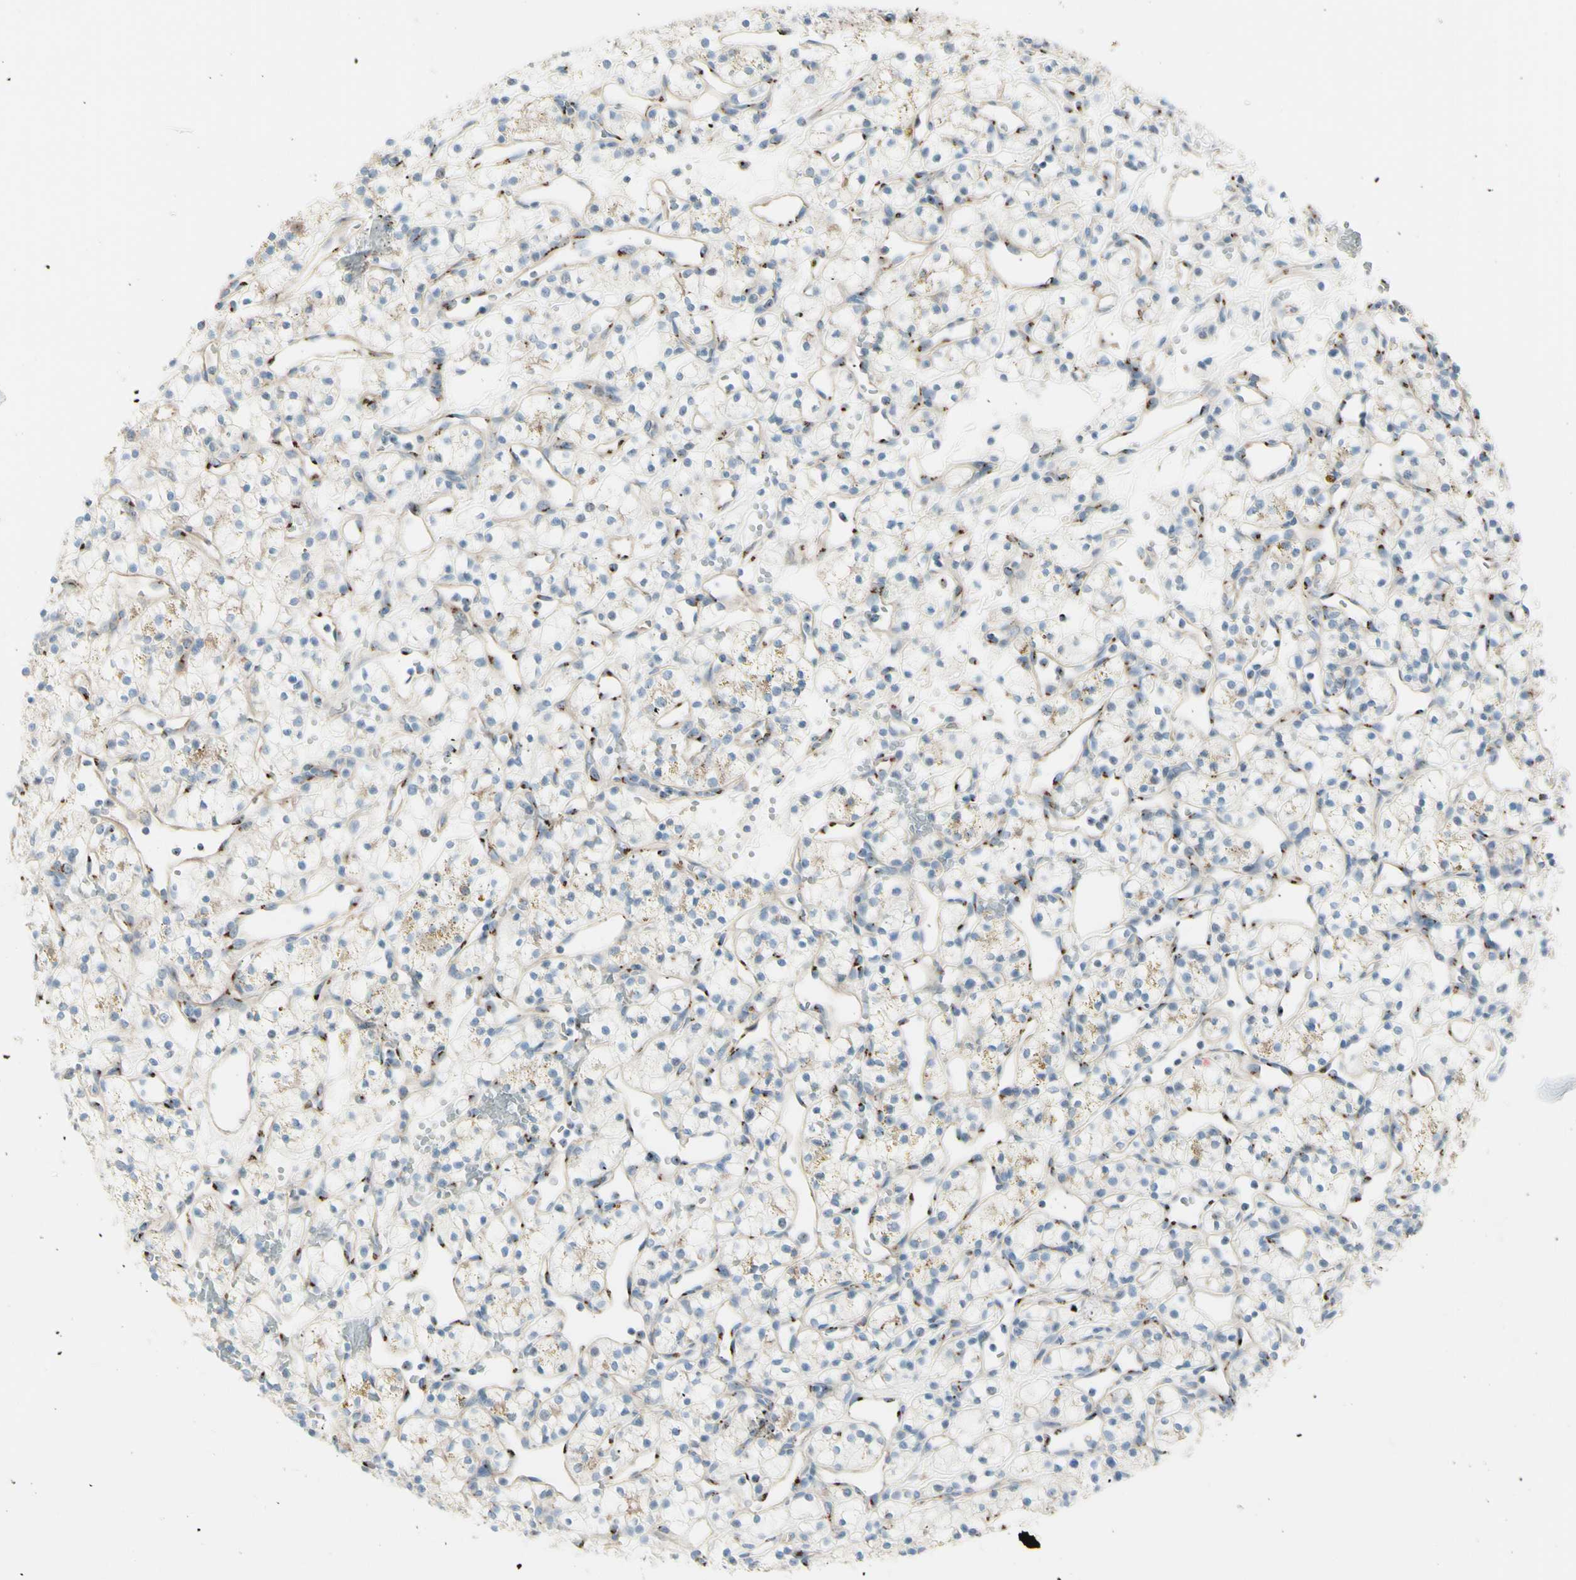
{"staining": {"intensity": "negative", "quantity": "none", "location": "none"}, "tissue": "renal cancer", "cell_type": "Tumor cells", "image_type": "cancer", "snomed": [{"axis": "morphology", "description": "Adenocarcinoma, NOS"}, {"axis": "topography", "description": "Kidney"}], "caption": "Tumor cells are negative for brown protein staining in renal cancer.", "gene": "B4GALT1", "patient": {"sex": "female", "age": 60}}